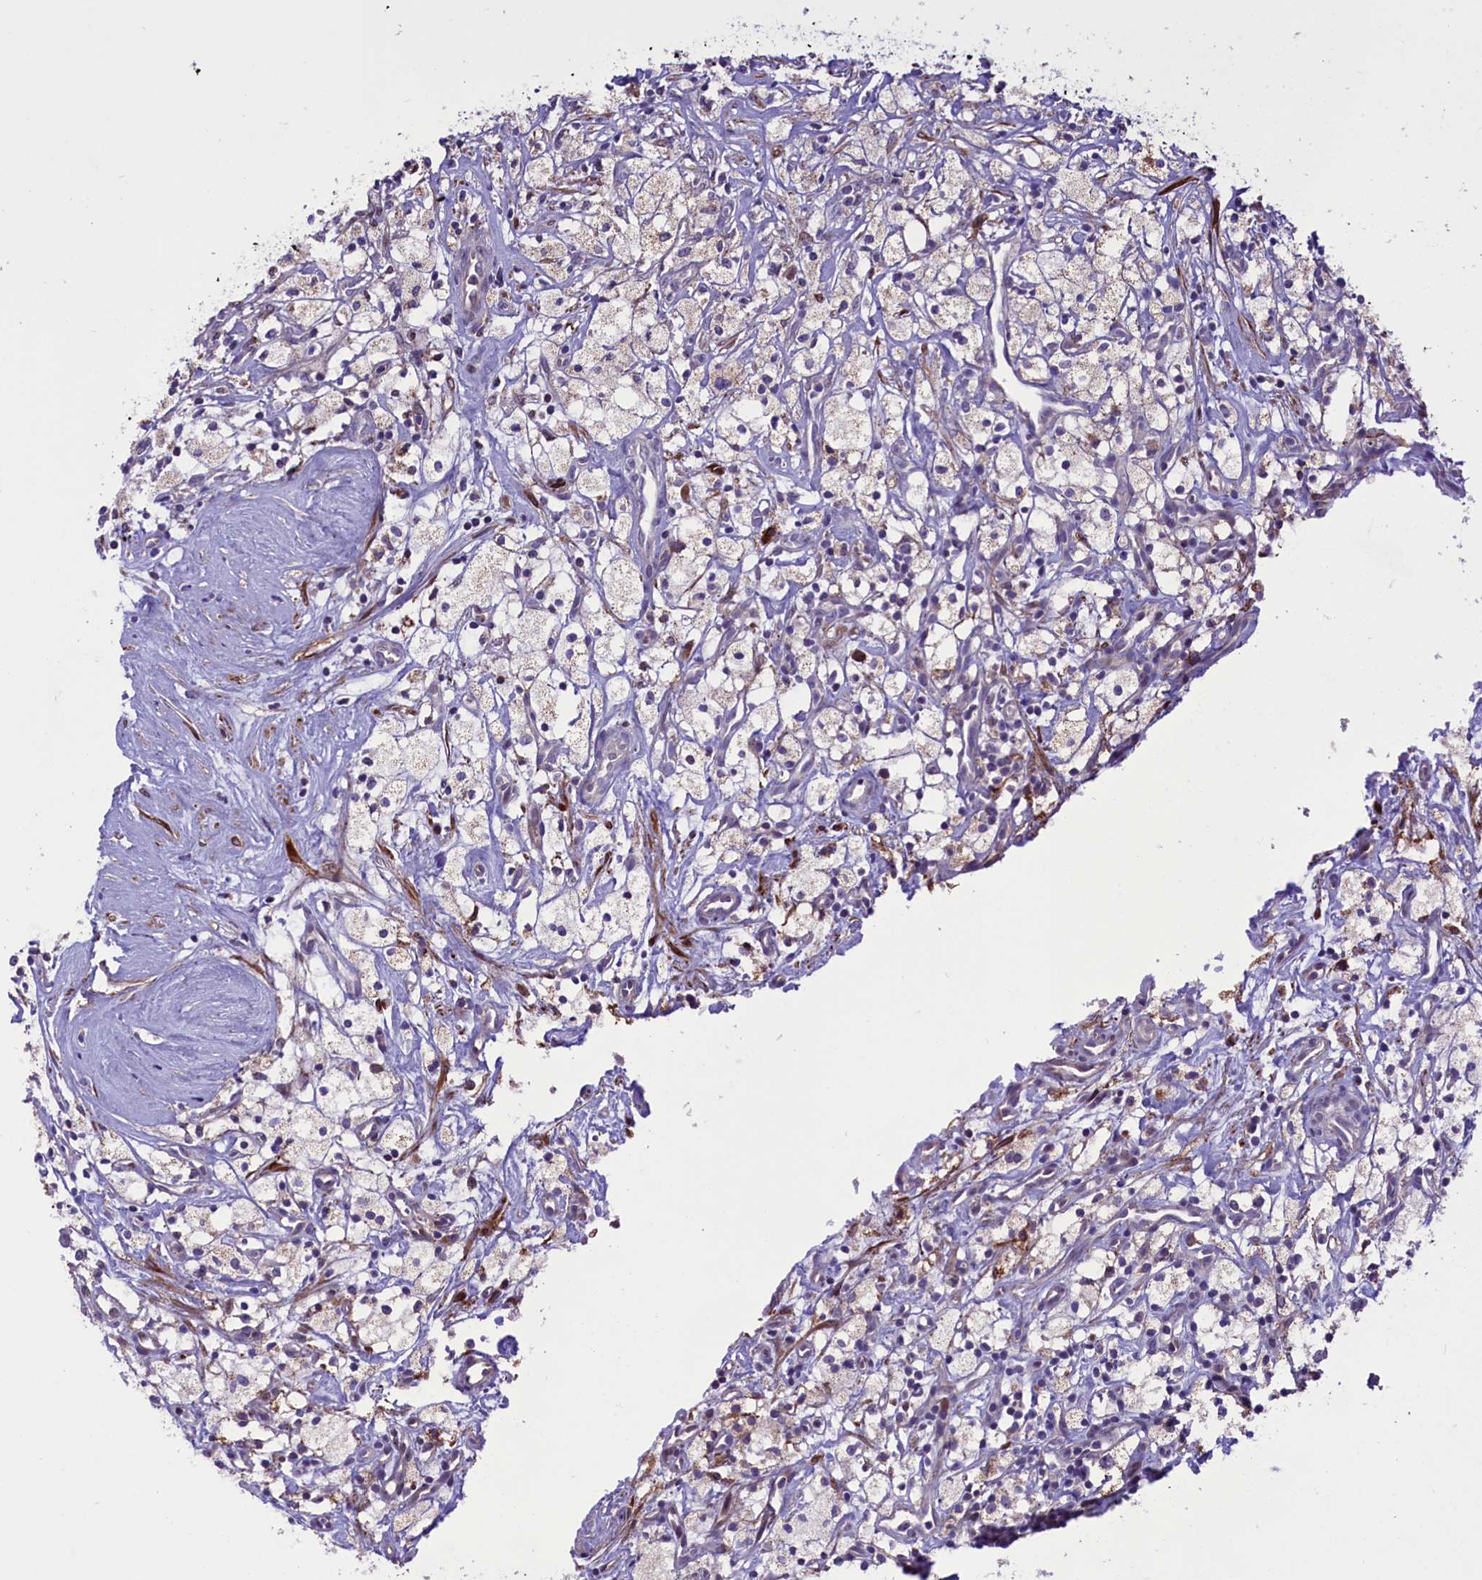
{"staining": {"intensity": "weak", "quantity": "<25%", "location": "cytoplasmic/membranous"}, "tissue": "renal cancer", "cell_type": "Tumor cells", "image_type": "cancer", "snomed": [{"axis": "morphology", "description": "Adenocarcinoma, NOS"}, {"axis": "topography", "description": "Kidney"}], "caption": "IHC of renal cancer exhibits no expression in tumor cells.", "gene": "MIEF2", "patient": {"sex": "male", "age": 59}}